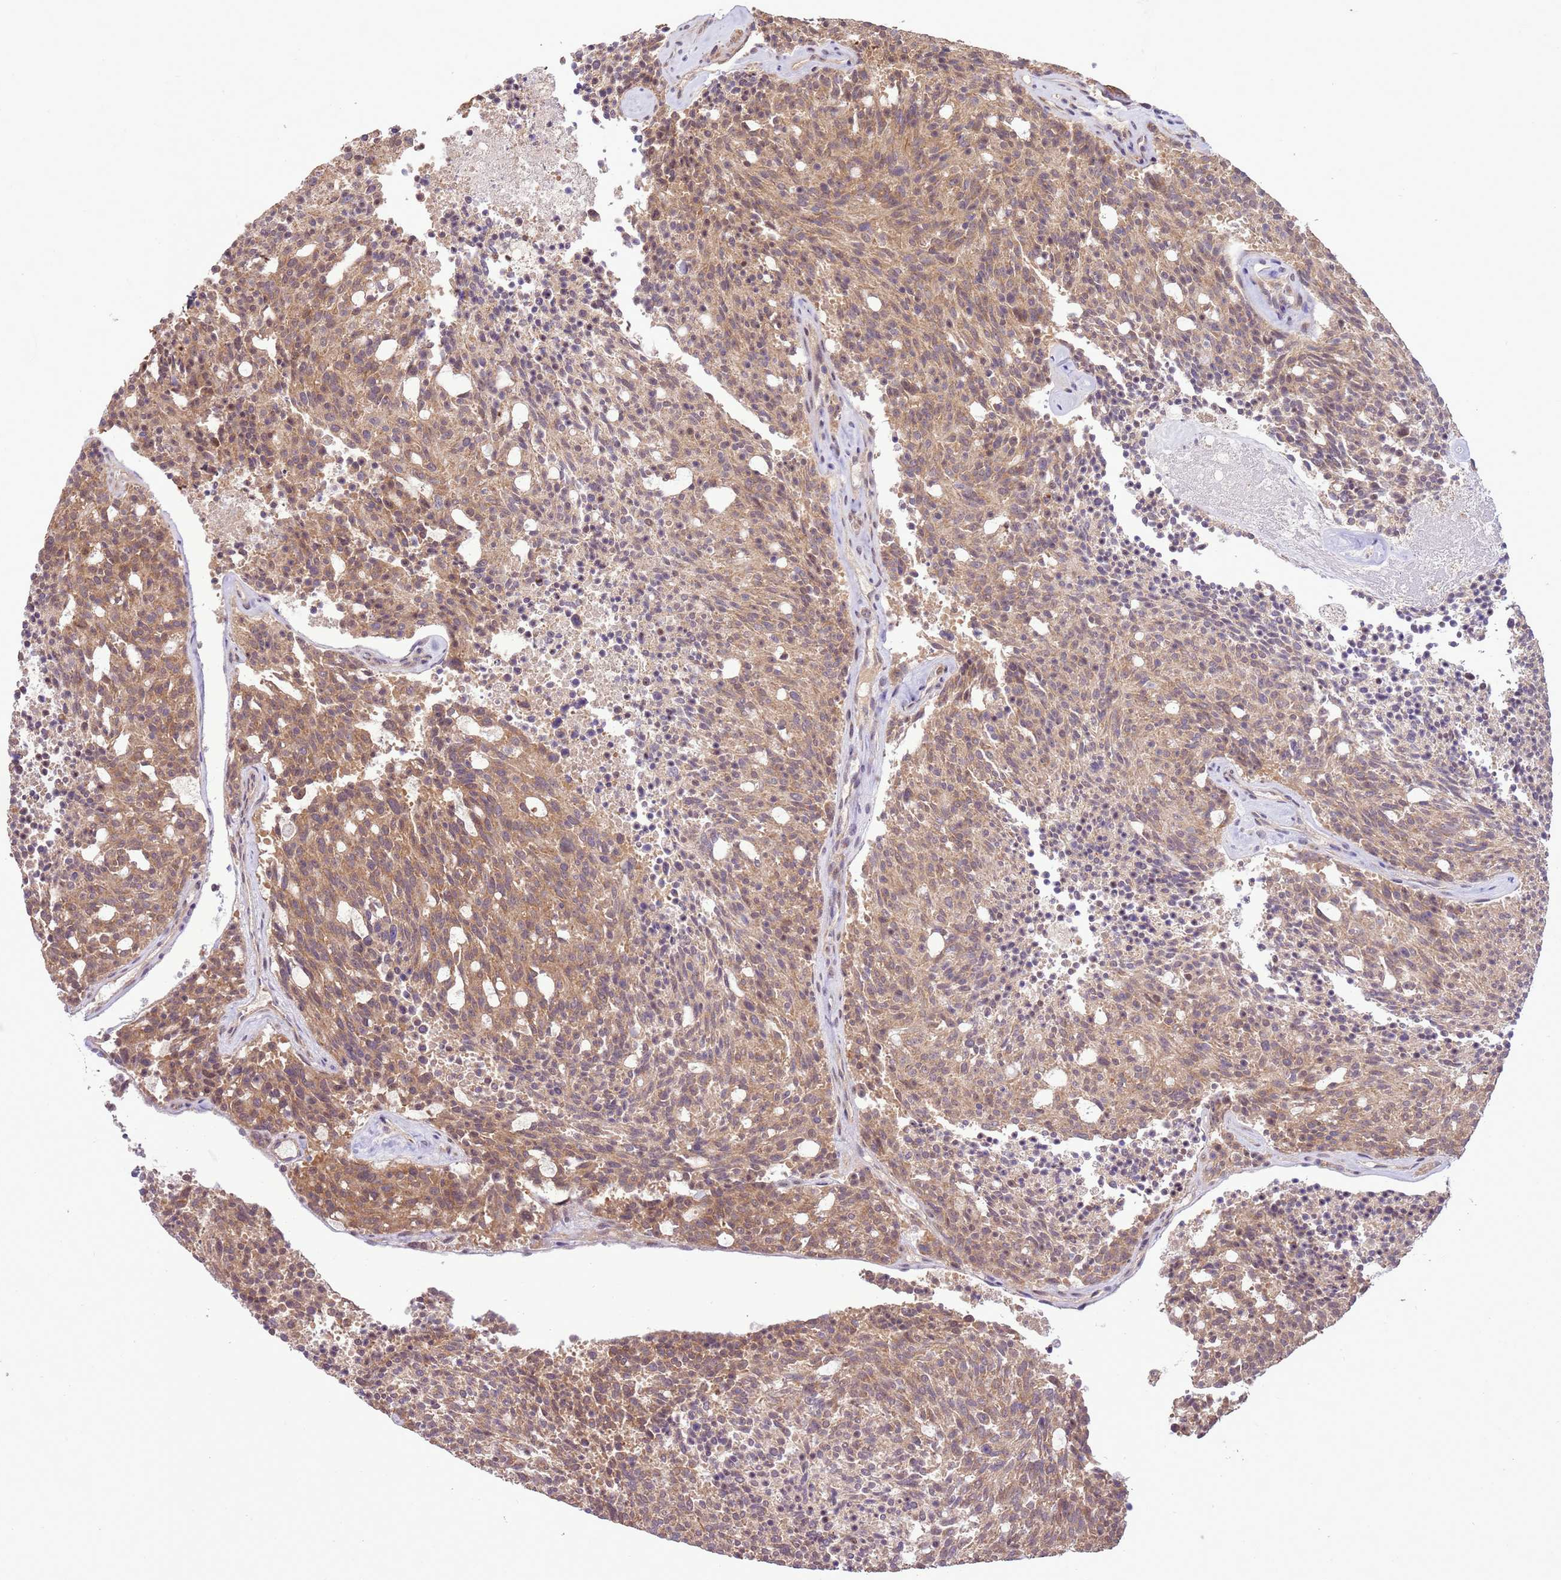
{"staining": {"intensity": "moderate", "quantity": ">75%", "location": "cytoplasmic/membranous"}, "tissue": "carcinoid", "cell_type": "Tumor cells", "image_type": "cancer", "snomed": [{"axis": "morphology", "description": "Carcinoid, malignant, NOS"}, {"axis": "topography", "description": "Pancreas"}], "caption": "Protein expression analysis of carcinoid shows moderate cytoplasmic/membranous positivity in about >75% of tumor cells.", "gene": "SCARA3", "patient": {"sex": "female", "age": 54}}